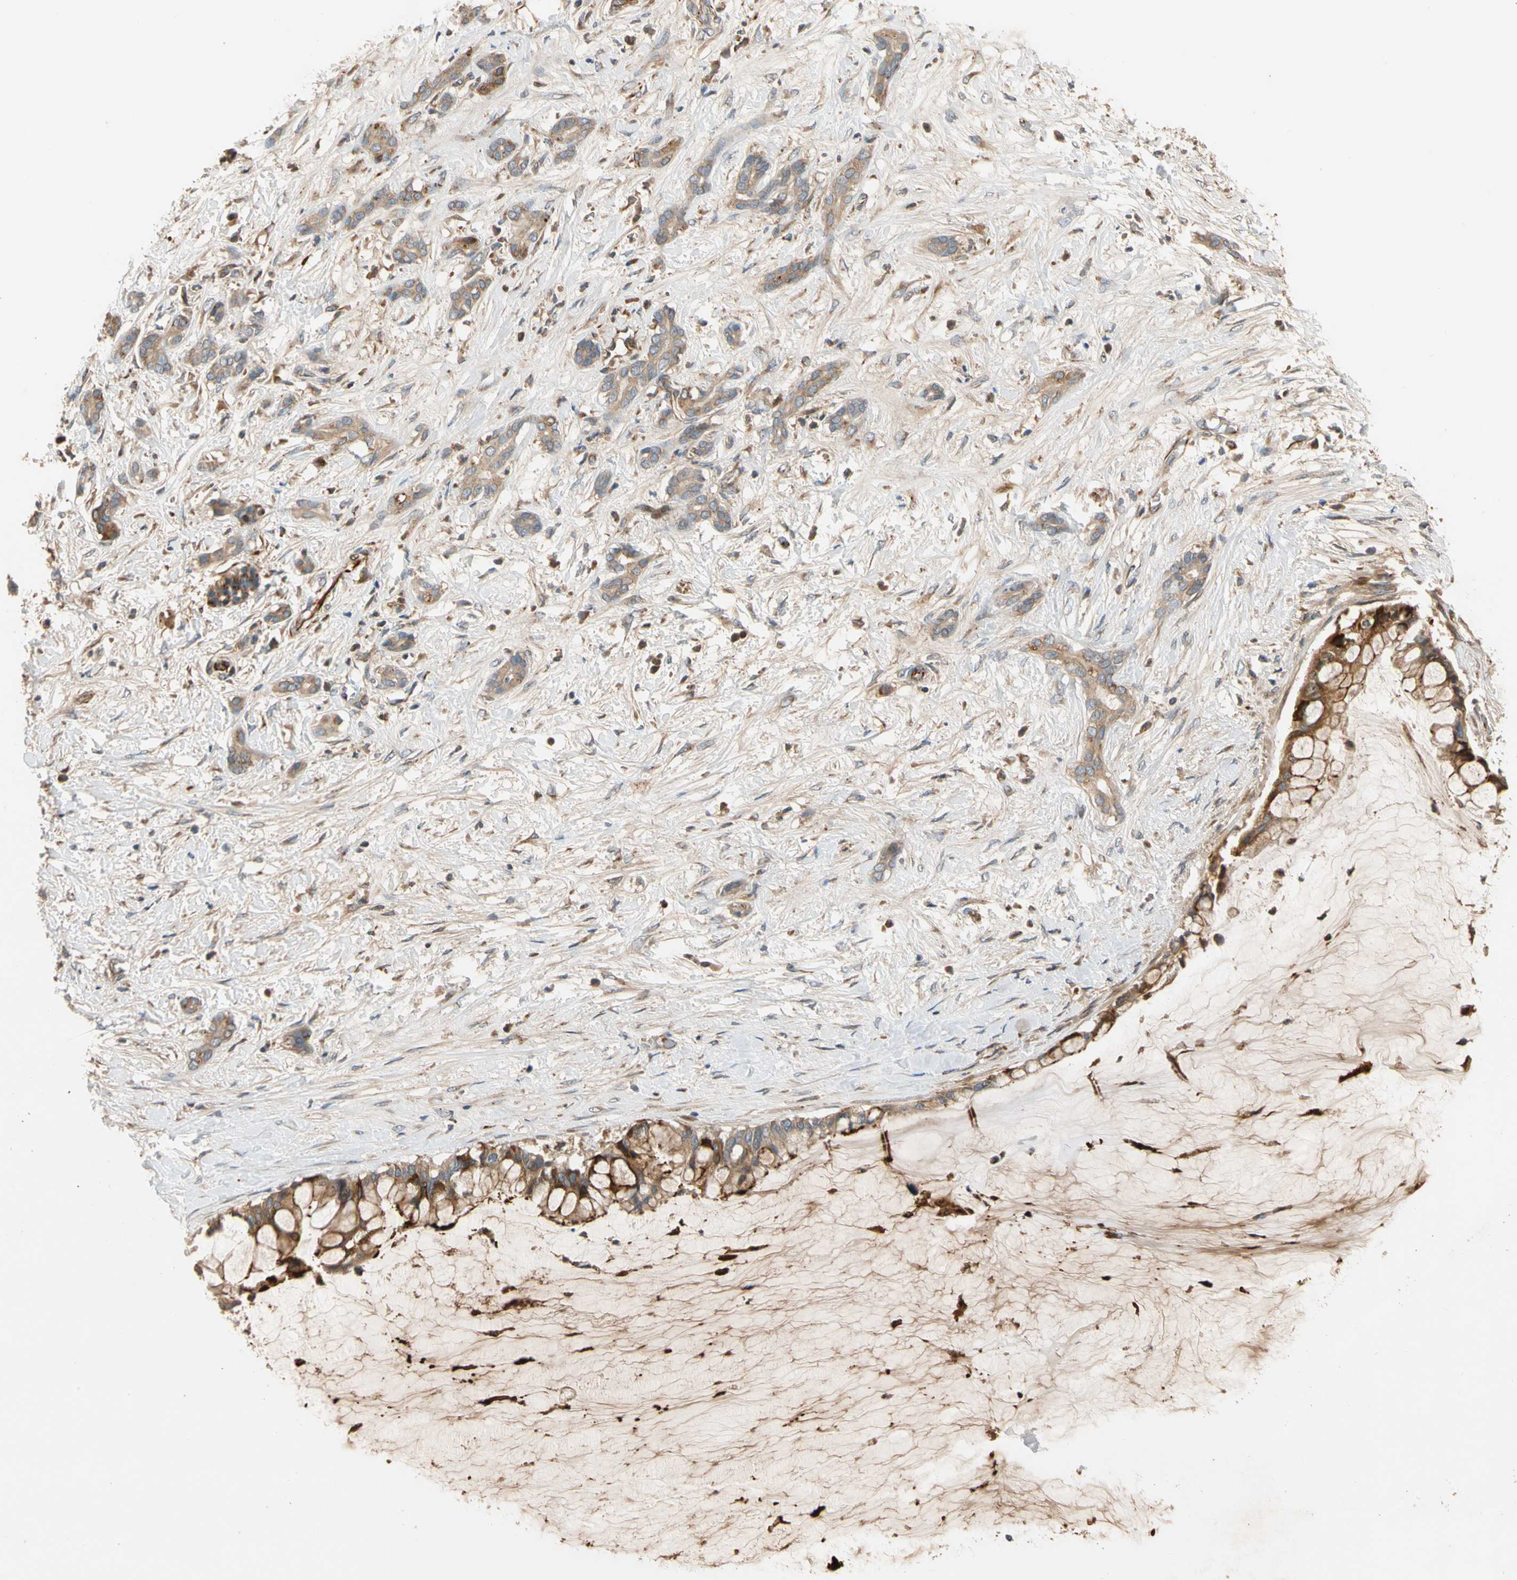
{"staining": {"intensity": "moderate", "quantity": ">75%", "location": "cytoplasmic/membranous"}, "tissue": "pancreatic cancer", "cell_type": "Tumor cells", "image_type": "cancer", "snomed": [{"axis": "morphology", "description": "Adenocarcinoma, NOS"}, {"axis": "topography", "description": "Pancreas"}], "caption": "Pancreatic cancer (adenocarcinoma) stained for a protein demonstrates moderate cytoplasmic/membranous positivity in tumor cells.", "gene": "FGD6", "patient": {"sex": "male", "age": 41}}